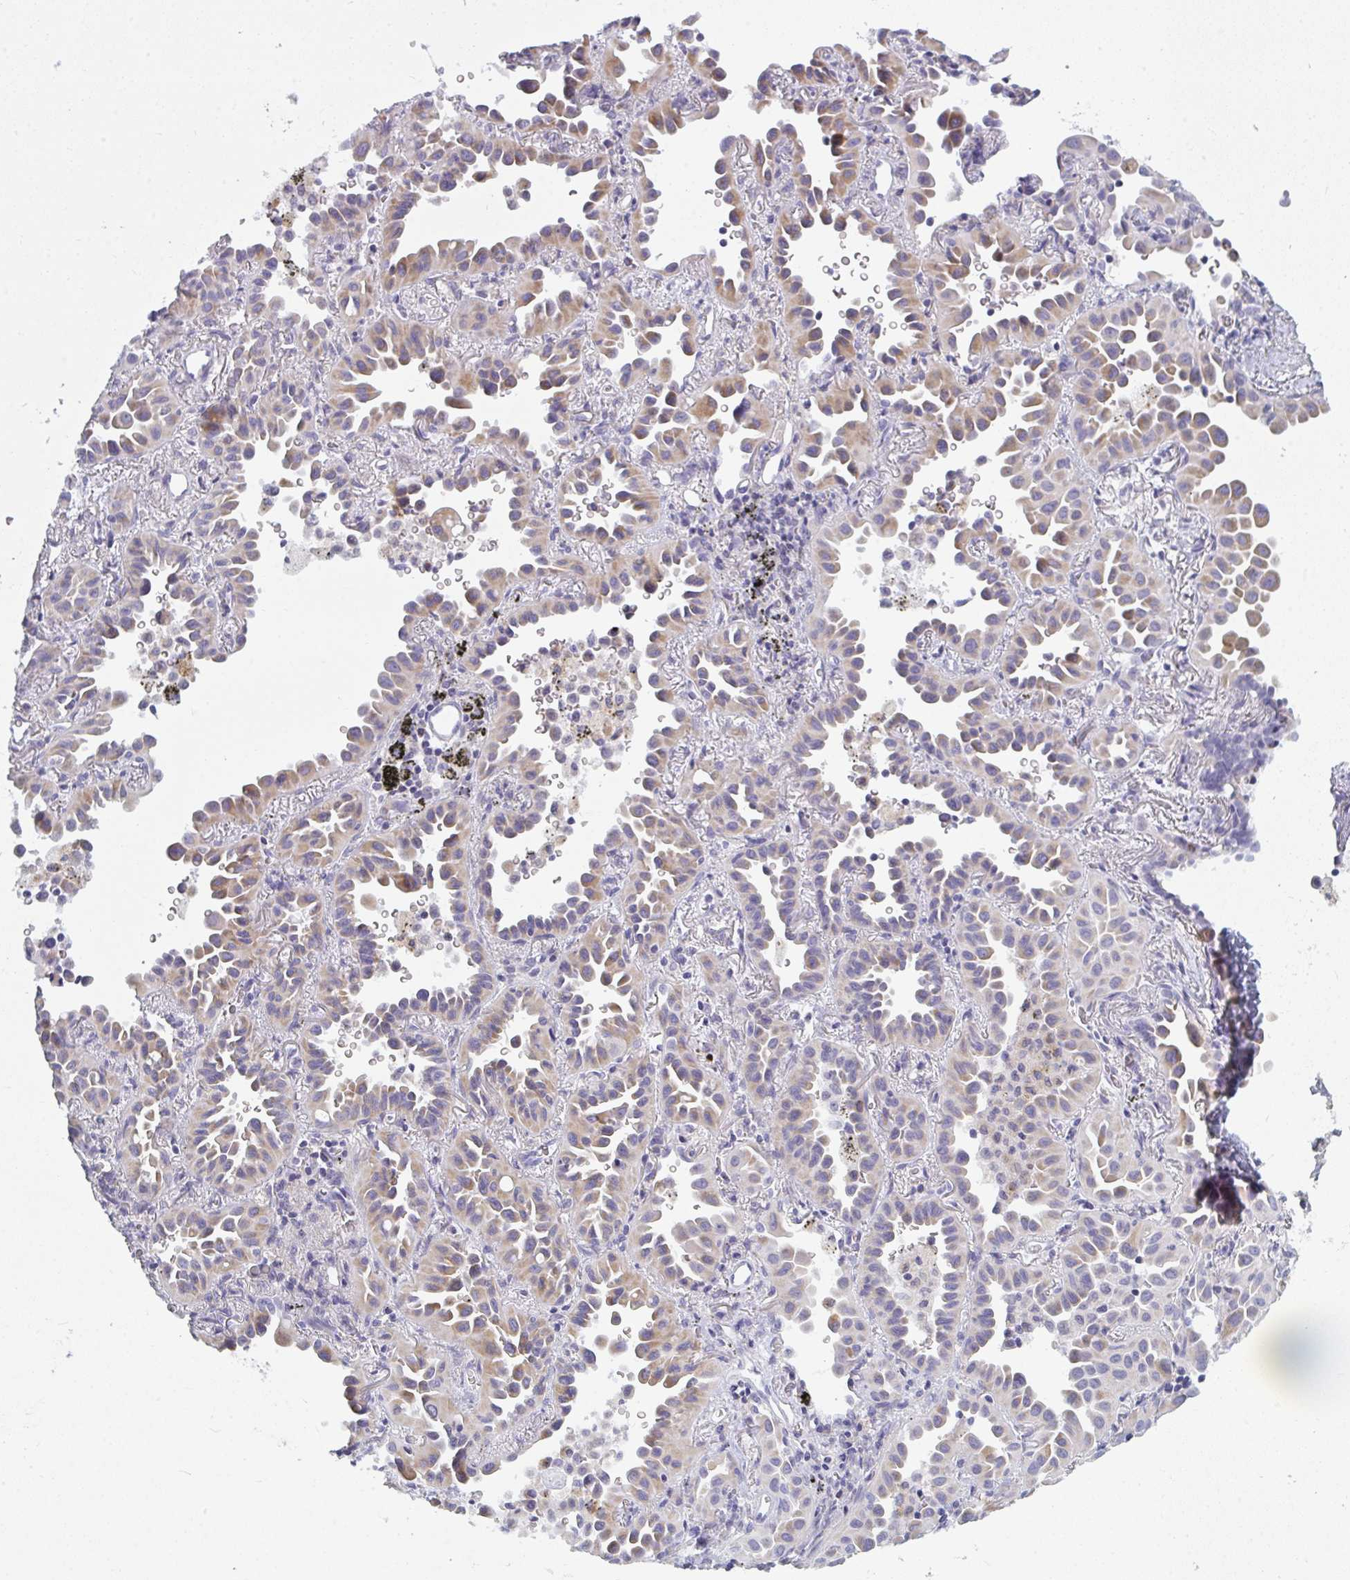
{"staining": {"intensity": "moderate", "quantity": "25%-75%", "location": "cytoplasmic/membranous"}, "tissue": "lung cancer", "cell_type": "Tumor cells", "image_type": "cancer", "snomed": [{"axis": "morphology", "description": "Adenocarcinoma, NOS"}, {"axis": "topography", "description": "Lung"}], "caption": "A micrograph of lung cancer (adenocarcinoma) stained for a protein demonstrates moderate cytoplasmic/membranous brown staining in tumor cells.", "gene": "ATG9A", "patient": {"sex": "male", "age": 68}}